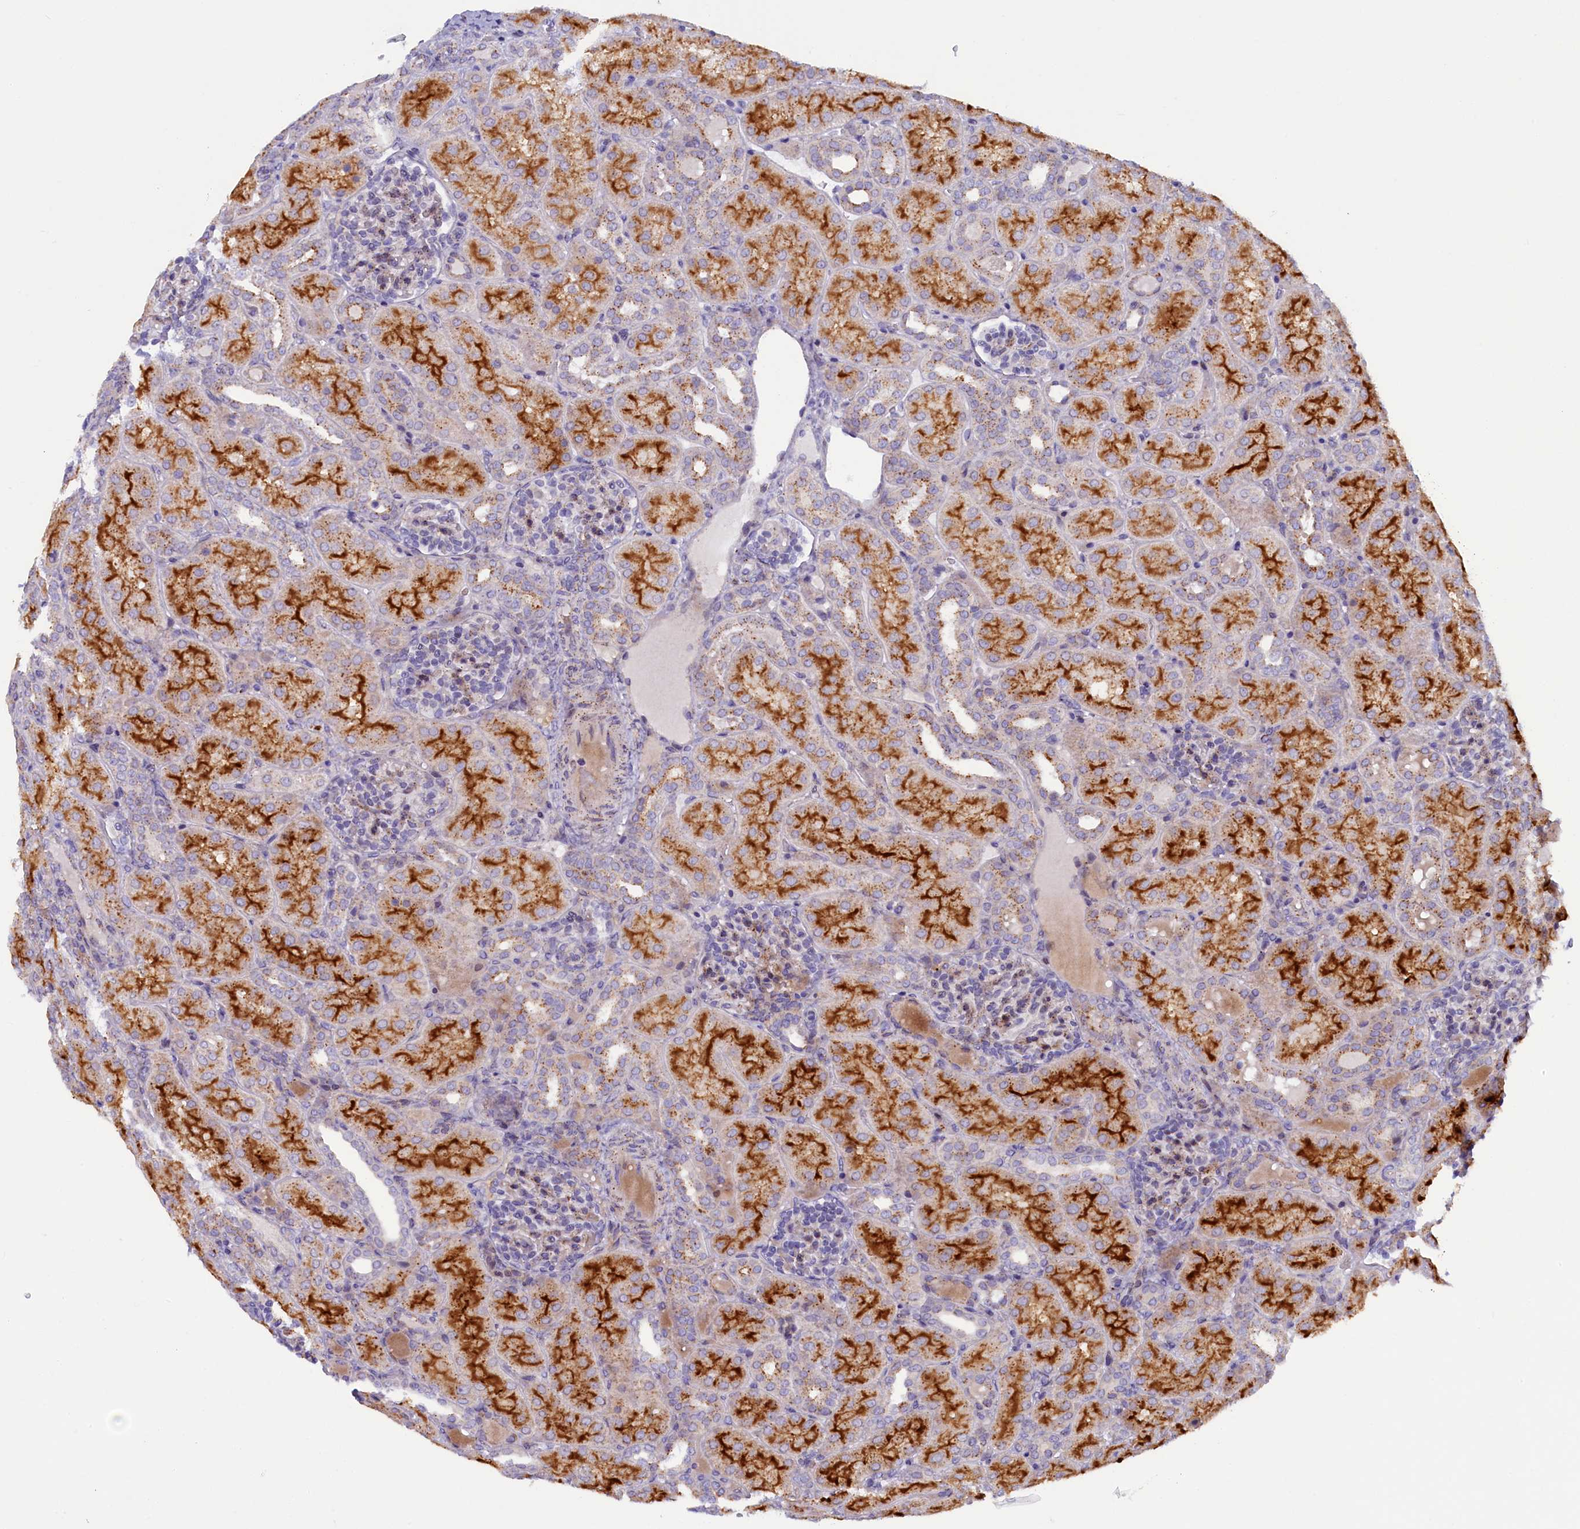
{"staining": {"intensity": "weak", "quantity": "<25%", "location": "cytoplasmic/membranous"}, "tissue": "kidney", "cell_type": "Cells in glomeruli", "image_type": "normal", "snomed": [{"axis": "morphology", "description": "Normal tissue, NOS"}, {"axis": "topography", "description": "Kidney"}], "caption": "Immunohistochemistry image of normal kidney: kidney stained with DAB (3,3'-diaminobenzidine) exhibits no significant protein expression in cells in glomeruli.", "gene": "HYKK", "patient": {"sex": "male", "age": 1}}